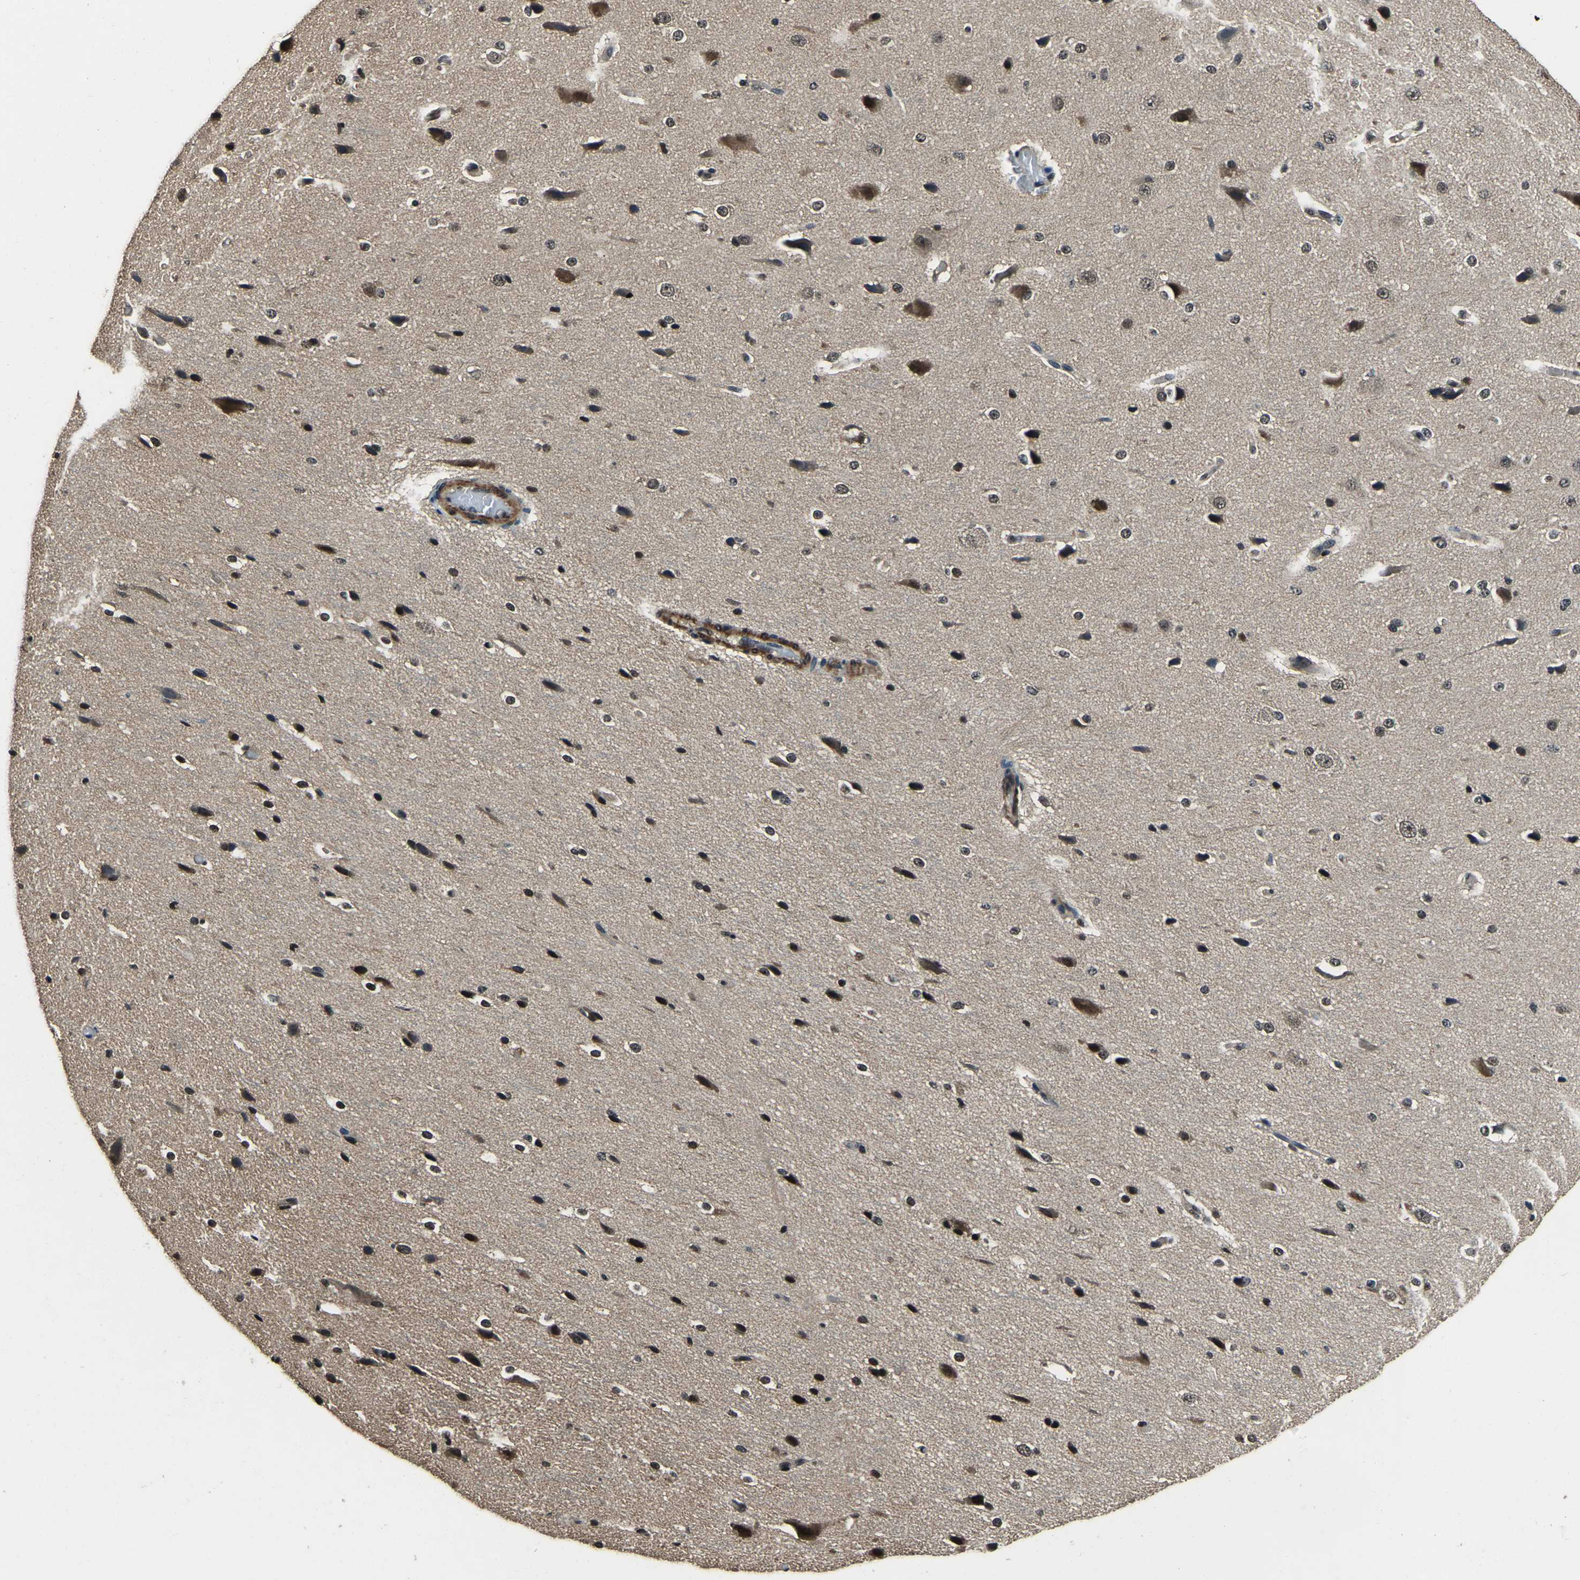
{"staining": {"intensity": "moderate", "quantity": ">75%", "location": "nuclear"}, "tissue": "cerebral cortex", "cell_type": "Endothelial cells", "image_type": "normal", "snomed": [{"axis": "morphology", "description": "Normal tissue, NOS"}, {"axis": "morphology", "description": "Developmental malformation"}, {"axis": "topography", "description": "Cerebral cortex"}], "caption": "Immunohistochemistry (IHC) (DAB (3,3'-diaminobenzidine)) staining of unremarkable cerebral cortex shows moderate nuclear protein staining in approximately >75% of endothelial cells. Using DAB (3,3'-diaminobenzidine) (brown) and hematoxylin (blue) stains, captured at high magnification using brightfield microscopy.", "gene": "ANKIB1", "patient": {"sex": "female", "age": 30}}